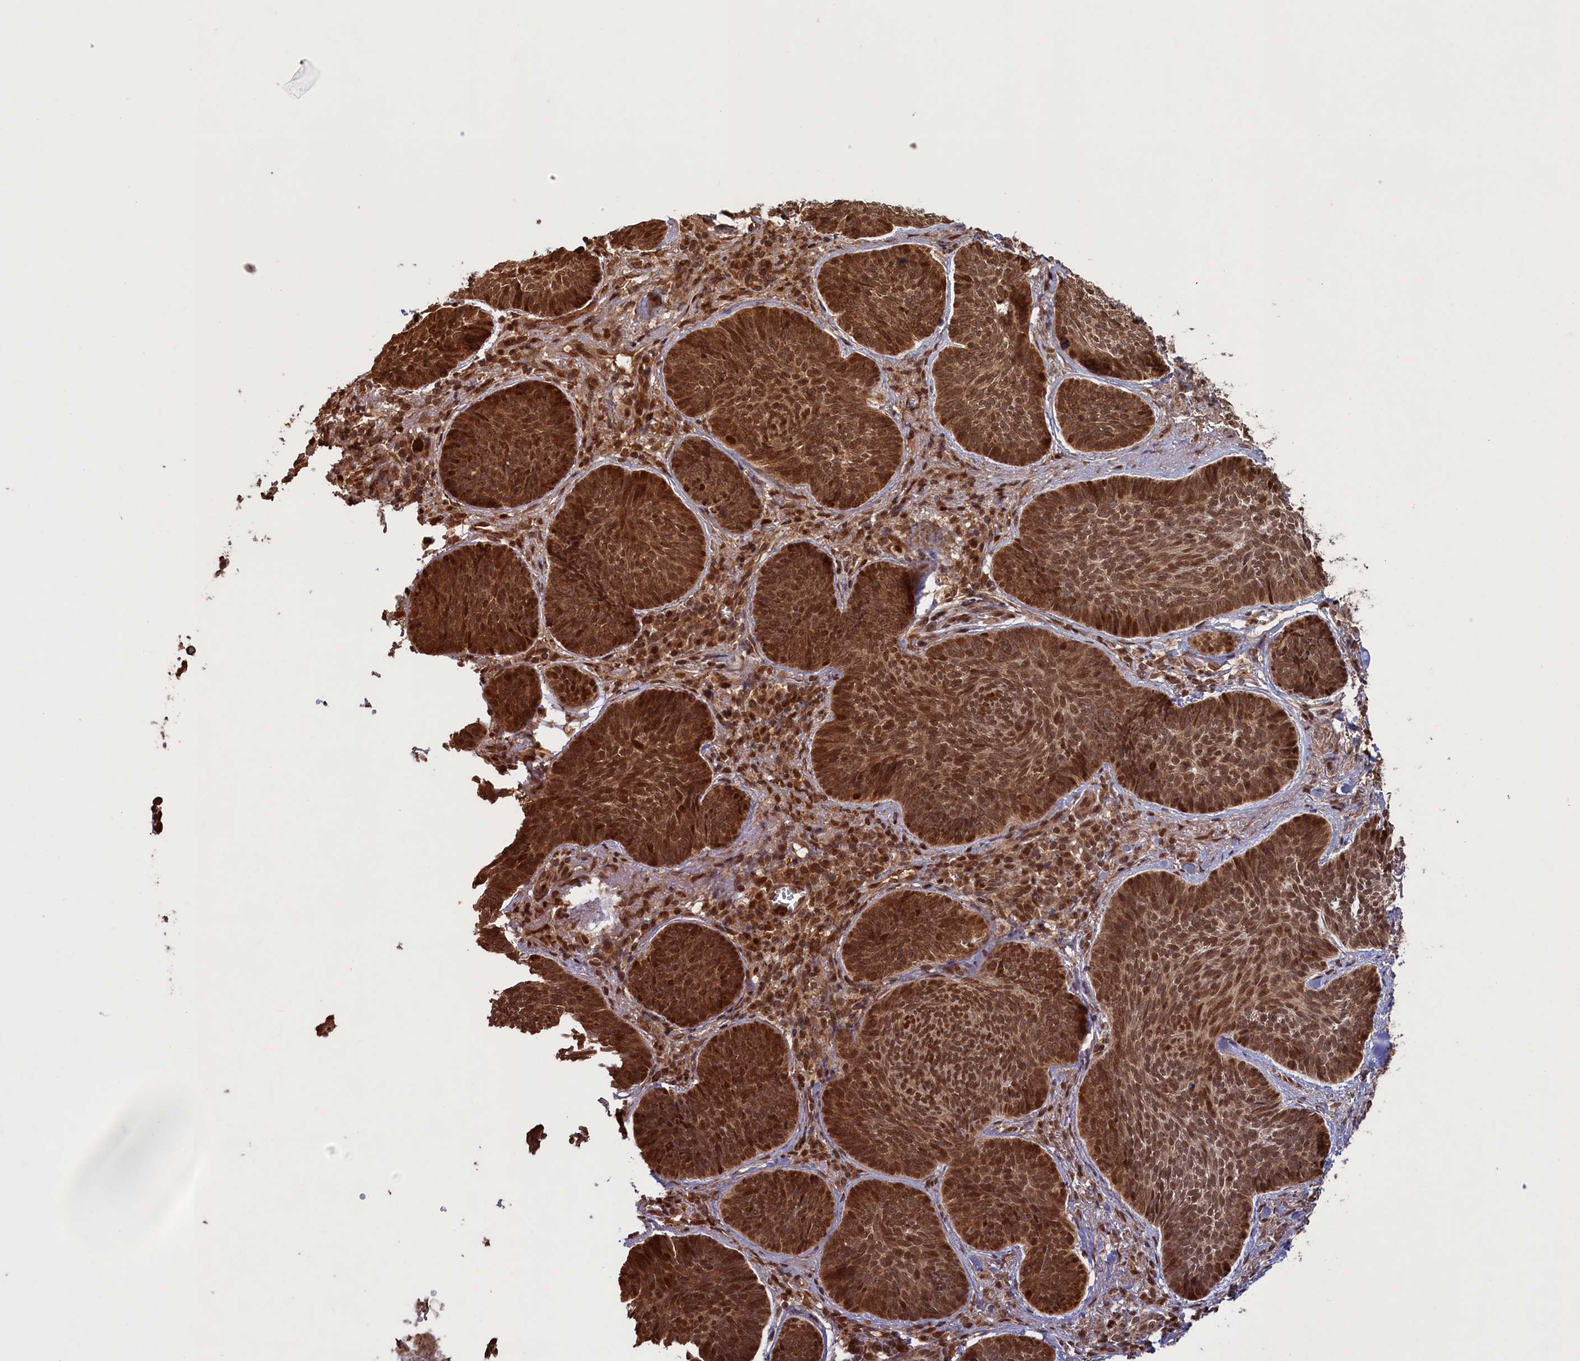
{"staining": {"intensity": "strong", "quantity": ">75%", "location": "cytoplasmic/membranous,nuclear"}, "tissue": "skin cancer", "cell_type": "Tumor cells", "image_type": "cancer", "snomed": [{"axis": "morphology", "description": "Basal cell carcinoma"}, {"axis": "topography", "description": "Skin"}], "caption": "Protein analysis of skin cancer (basal cell carcinoma) tissue displays strong cytoplasmic/membranous and nuclear expression in approximately >75% of tumor cells. Using DAB (brown) and hematoxylin (blue) stains, captured at high magnification using brightfield microscopy.", "gene": "NAE1", "patient": {"sex": "female", "age": 74}}